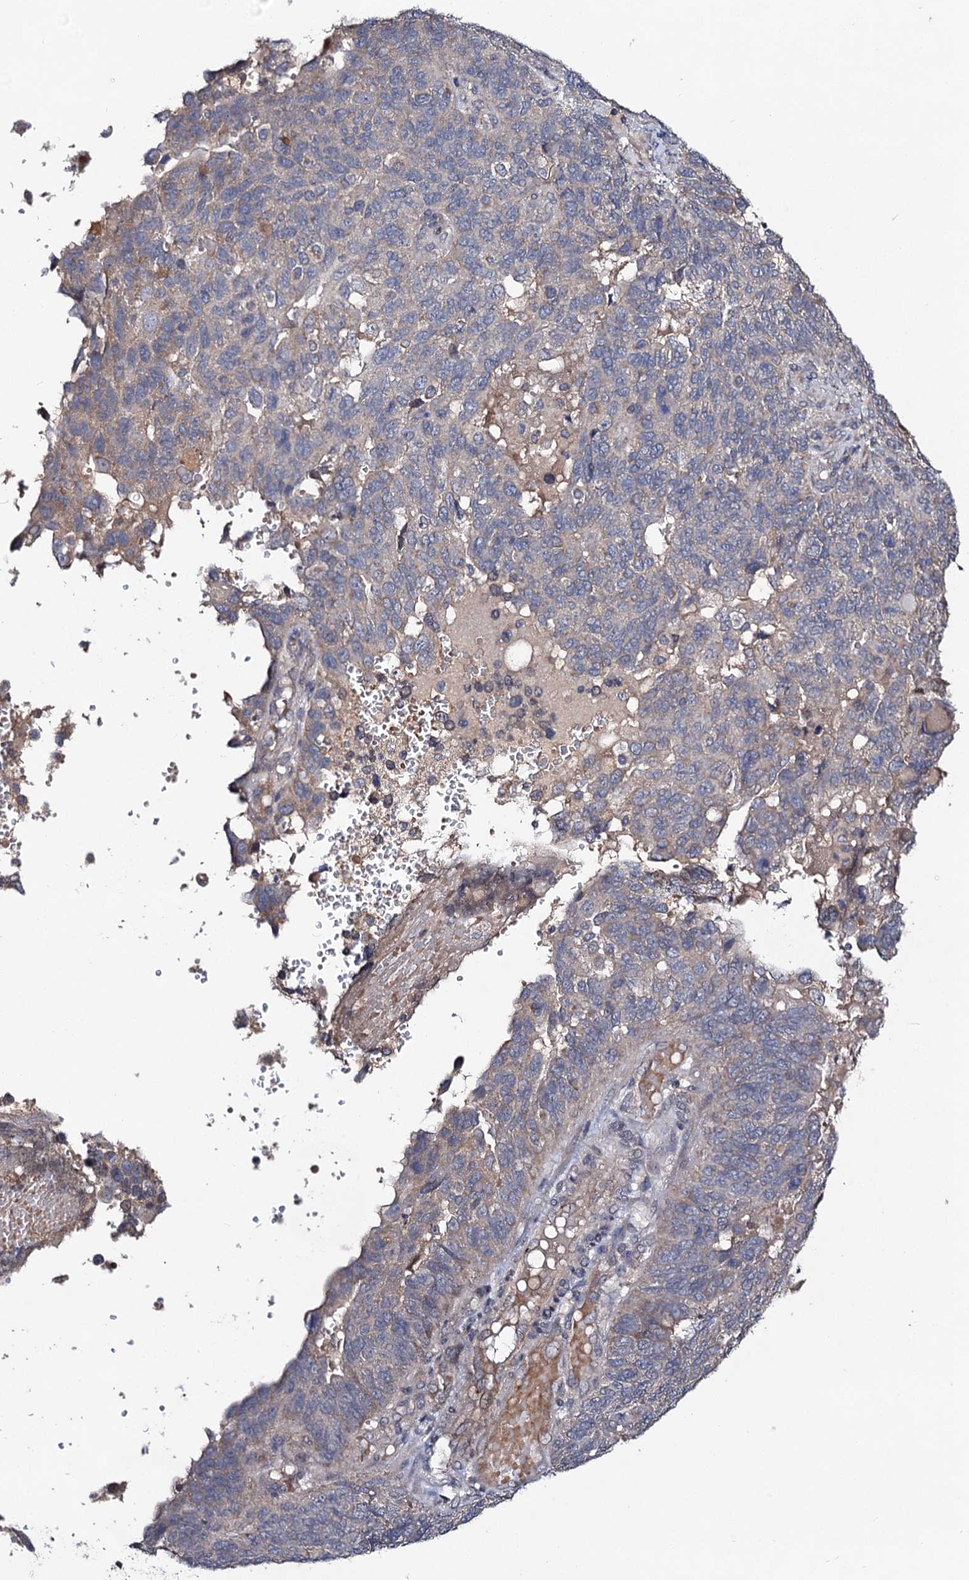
{"staining": {"intensity": "moderate", "quantity": "<25%", "location": "cytoplasmic/membranous"}, "tissue": "endometrial cancer", "cell_type": "Tumor cells", "image_type": "cancer", "snomed": [{"axis": "morphology", "description": "Adenocarcinoma, NOS"}, {"axis": "topography", "description": "Endometrium"}], "caption": "The immunohistochemical stain labels moderate cytoplasmic/membranous positivity in tumor cells of endometrial cancer tissue. Using DAB (3,3'-diaminobenzidine) (brown) and hematoxylin (blue) stains, captured at high magnification using brightfield microscopy.", "gene": "VPS37D", "patient": {"sex": "female", "age": 66}}